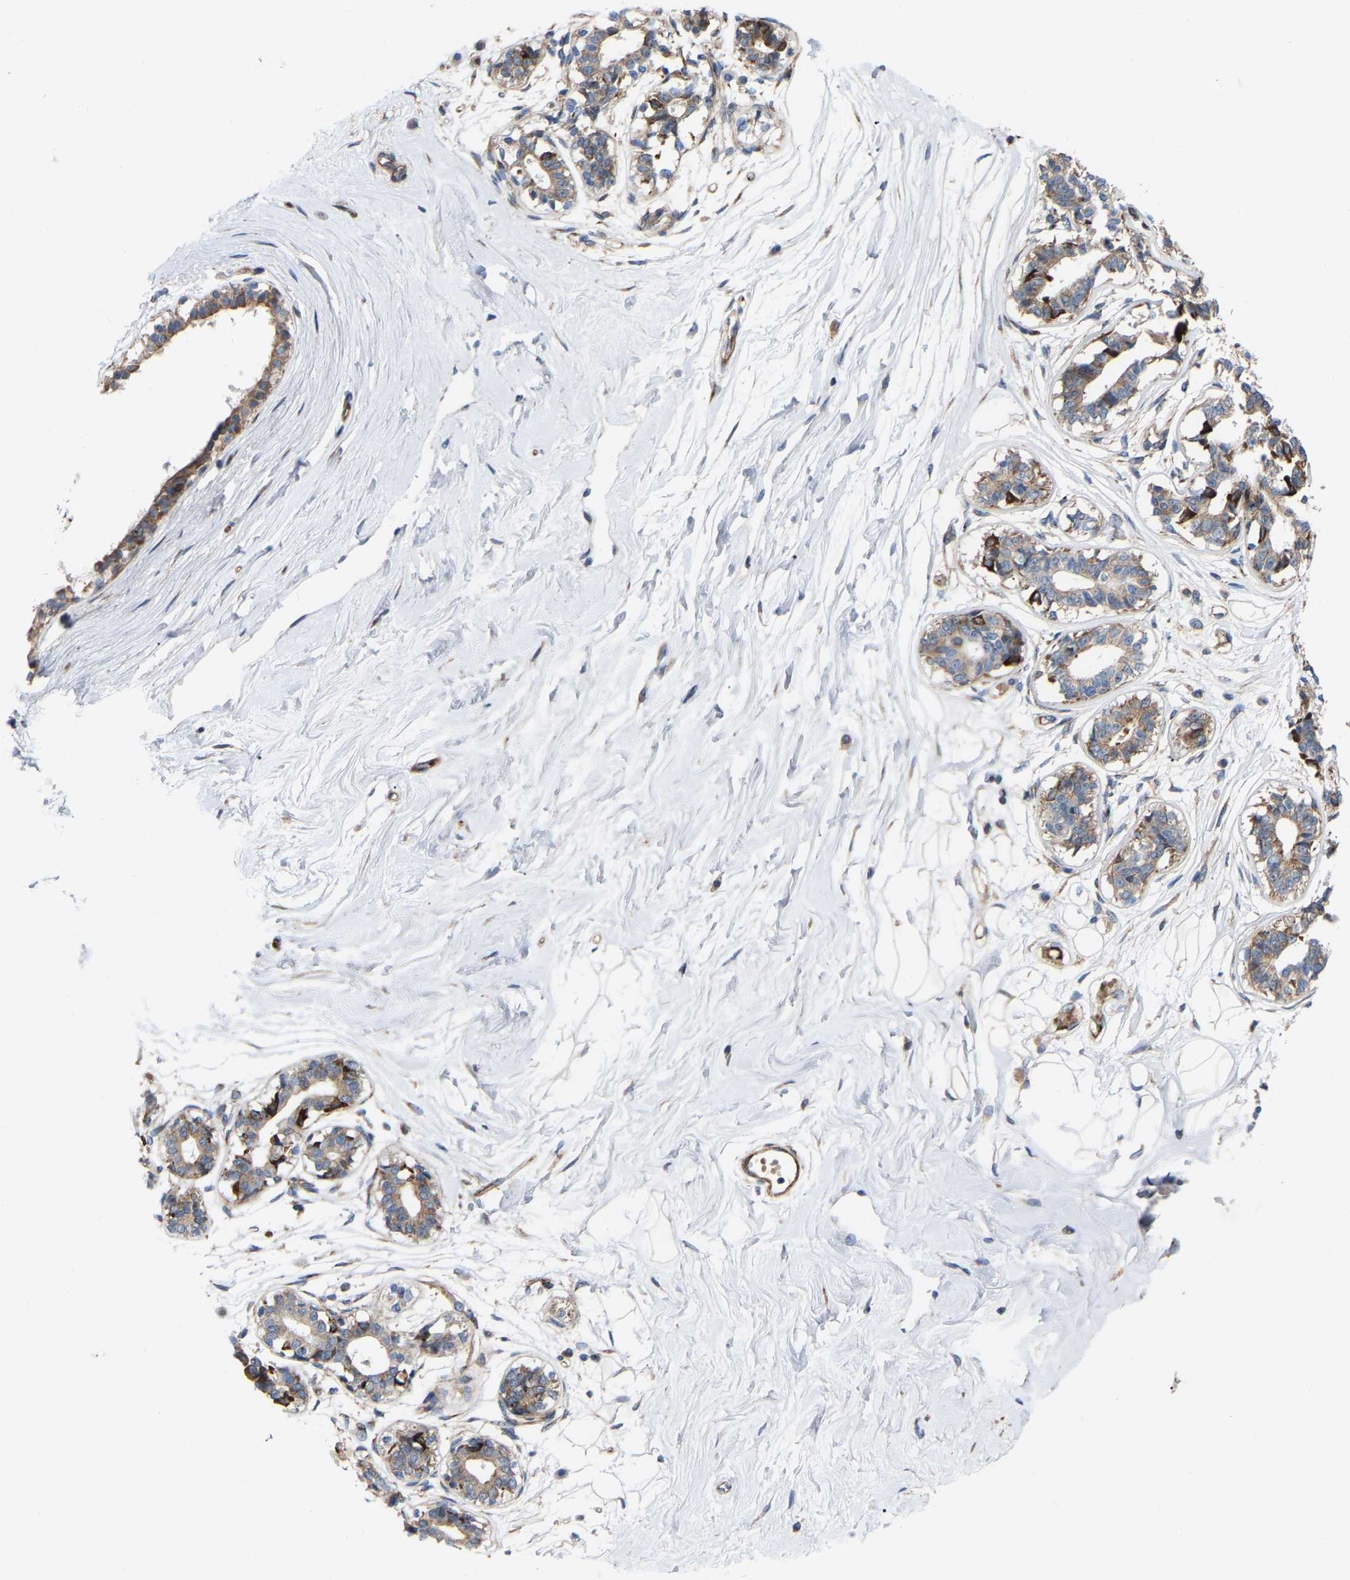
{"staining": {"intensity": "weak", "quantity": "25%-75%", "location": "cytoplasmic/membranous"}, "tissue": "breast", "cell_type": "Adipocytes", "image_type": "normal", "snomed": [{"axis": "morphology", "description": "Normal tissue, NOS"}, {"axis": "topography", "description": "Breast"}], "caption": "This is an image of immunohistochemistry staining of unremarkable breast, which shows weak positivity in the cytoplasmic/membranous of adipocytes.", "gene": "TOR1B", "patient": {"sex": "female", "age": 45}}